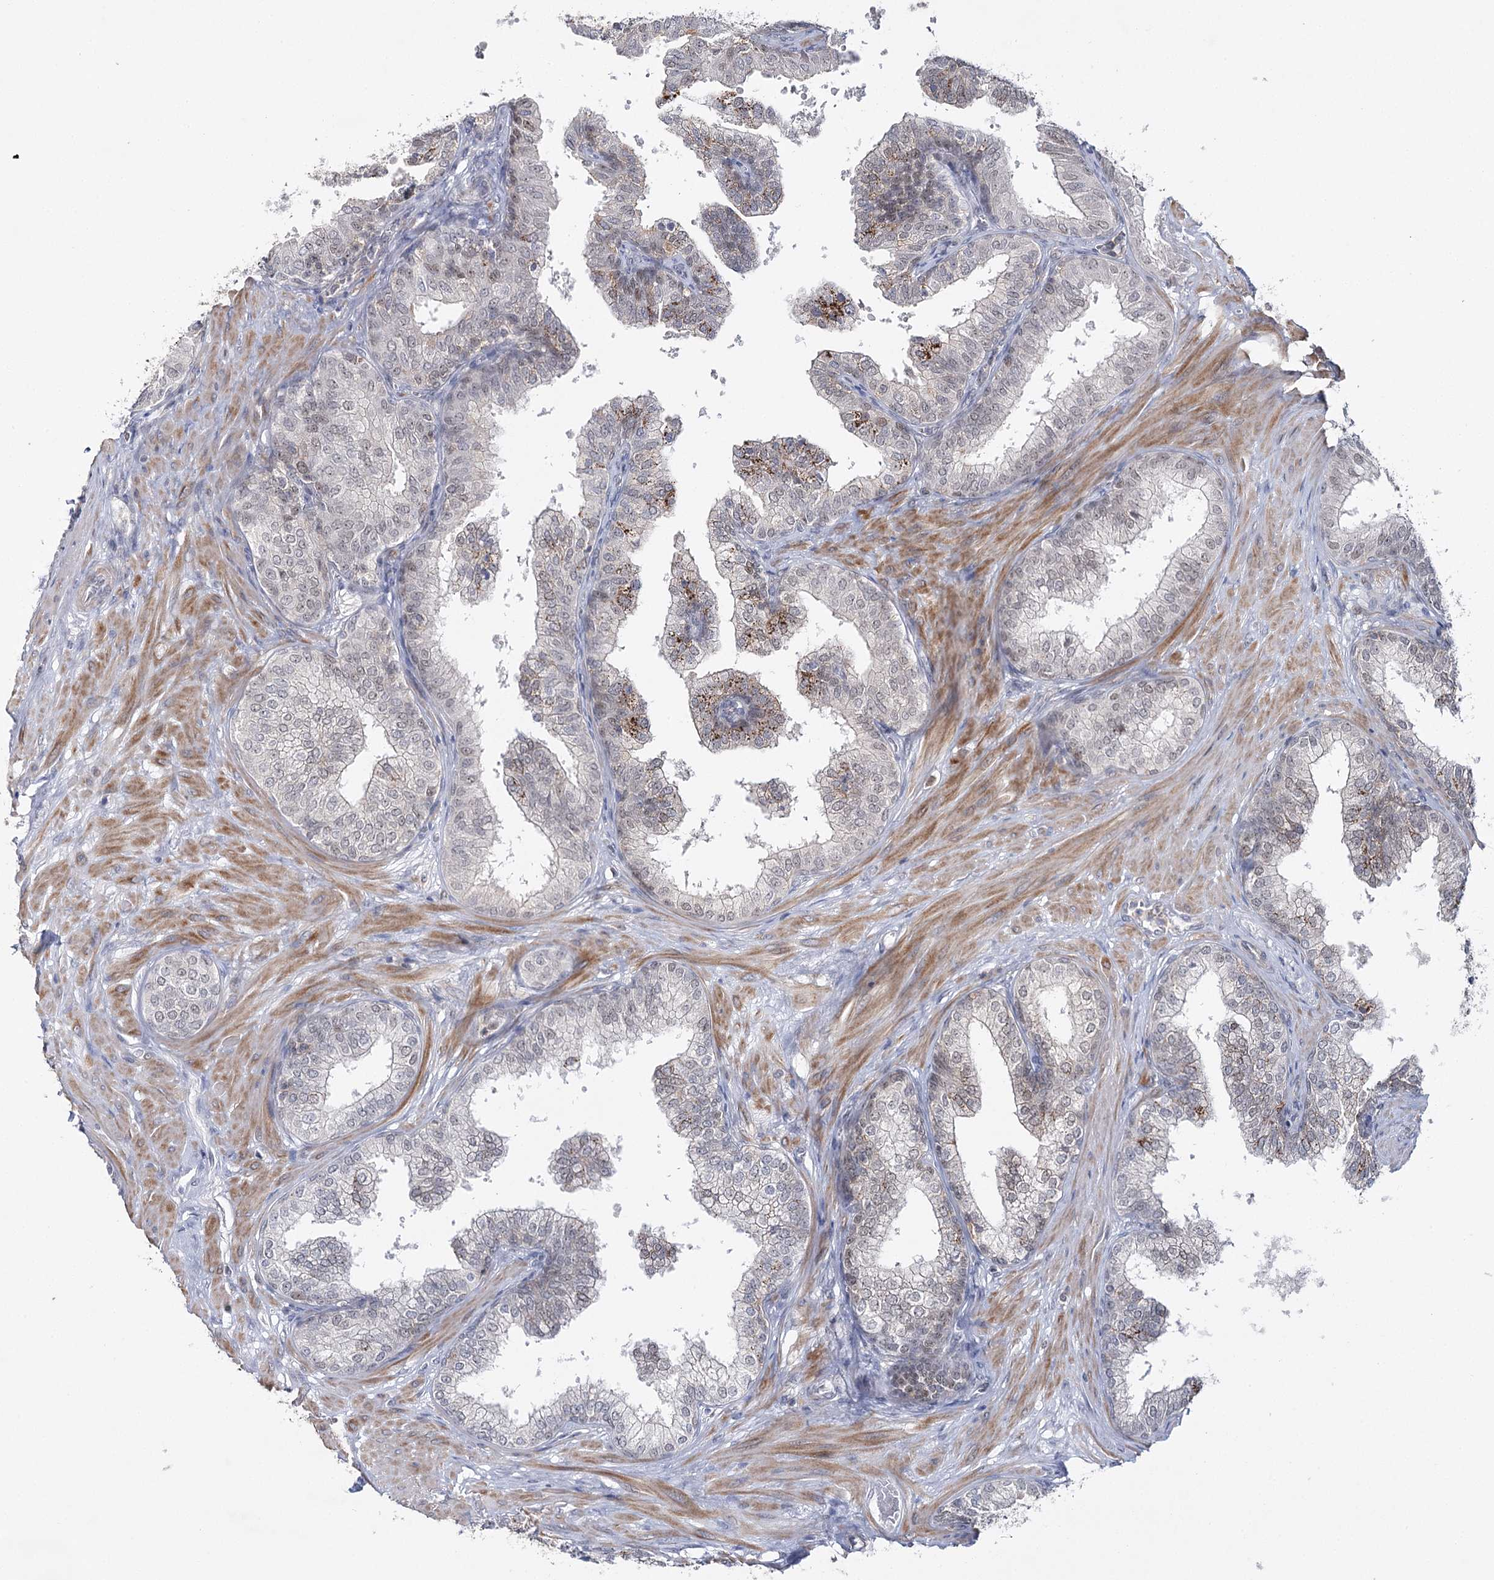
{"staining": {"intensity": "strong", "quantity": "<25%", "location": "cytoplasmic/membranous"}, "tissue": "prostate", "cell_type": "Glandular cells", "image_type": "normal", "snomed": [{"axis": "morphology", "description": "Normal tissue, NOS"}, {"axis": "topography", "description": "Prostate"}], "caption": "Prostate stained for a protein (brown) exhibits strong cytoplasmic/membranous positive staining in about <25% of glandular cells.", "gene": "ZC3H8", "patient": {"sex": "male", "age": 60}}